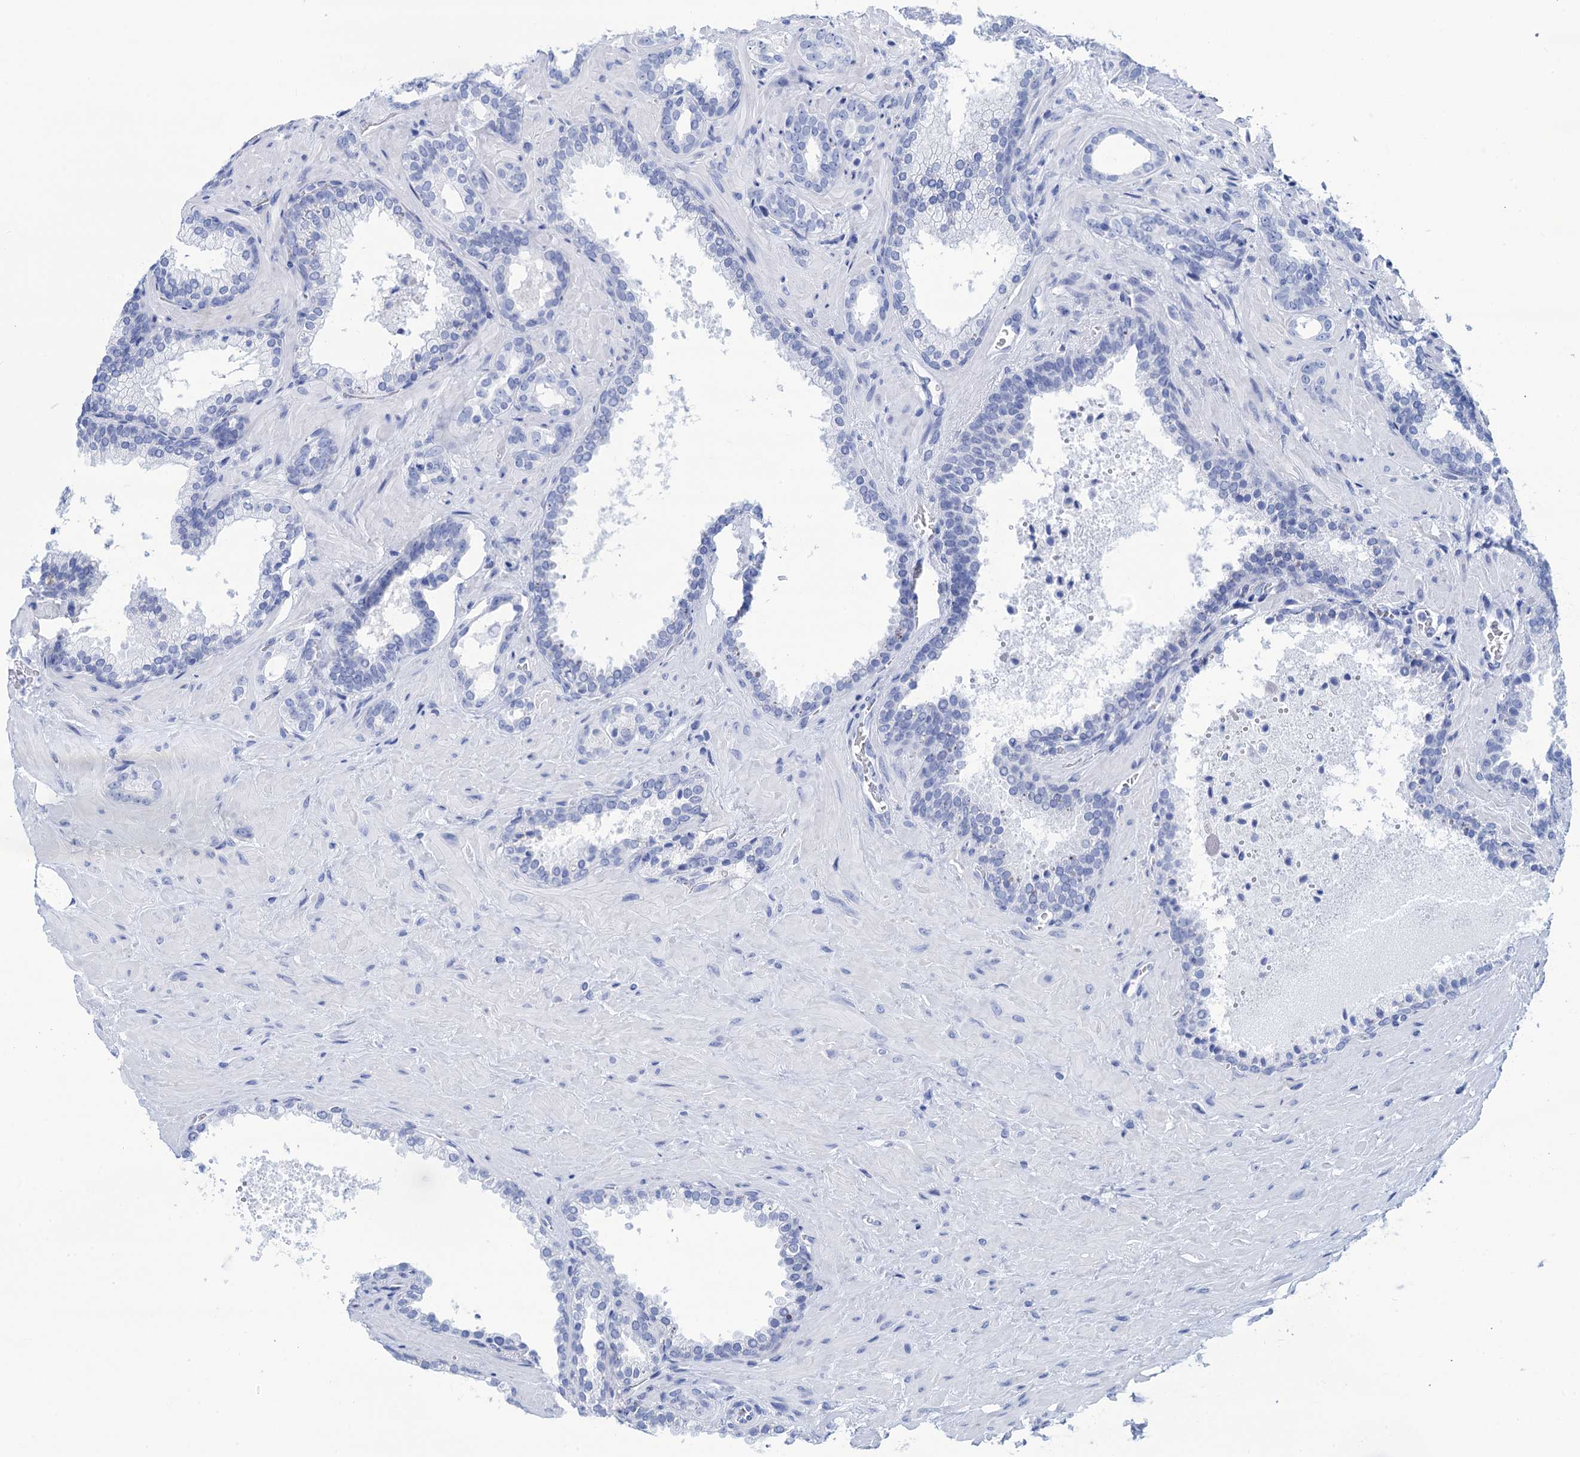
{"staining": {"intensity": "negative", "quantity": "none", "location": "none"}, "tissue": "prostate cancer", "cell_type": "Tumor cells", "image_type": "cancer", "snomed": [{"axis": "morphology", "description": "Adenocarcinoma, High grade"}, {"axis": "topography", "description": "Prostate"}], "caption": "High power microscopy micrograph of an IHC photomicrograph of prostate cancer, revealing no significant positivity in tumor cells.", "gene": "CABYR", "patient": {"sex": "male", "age": 64}}